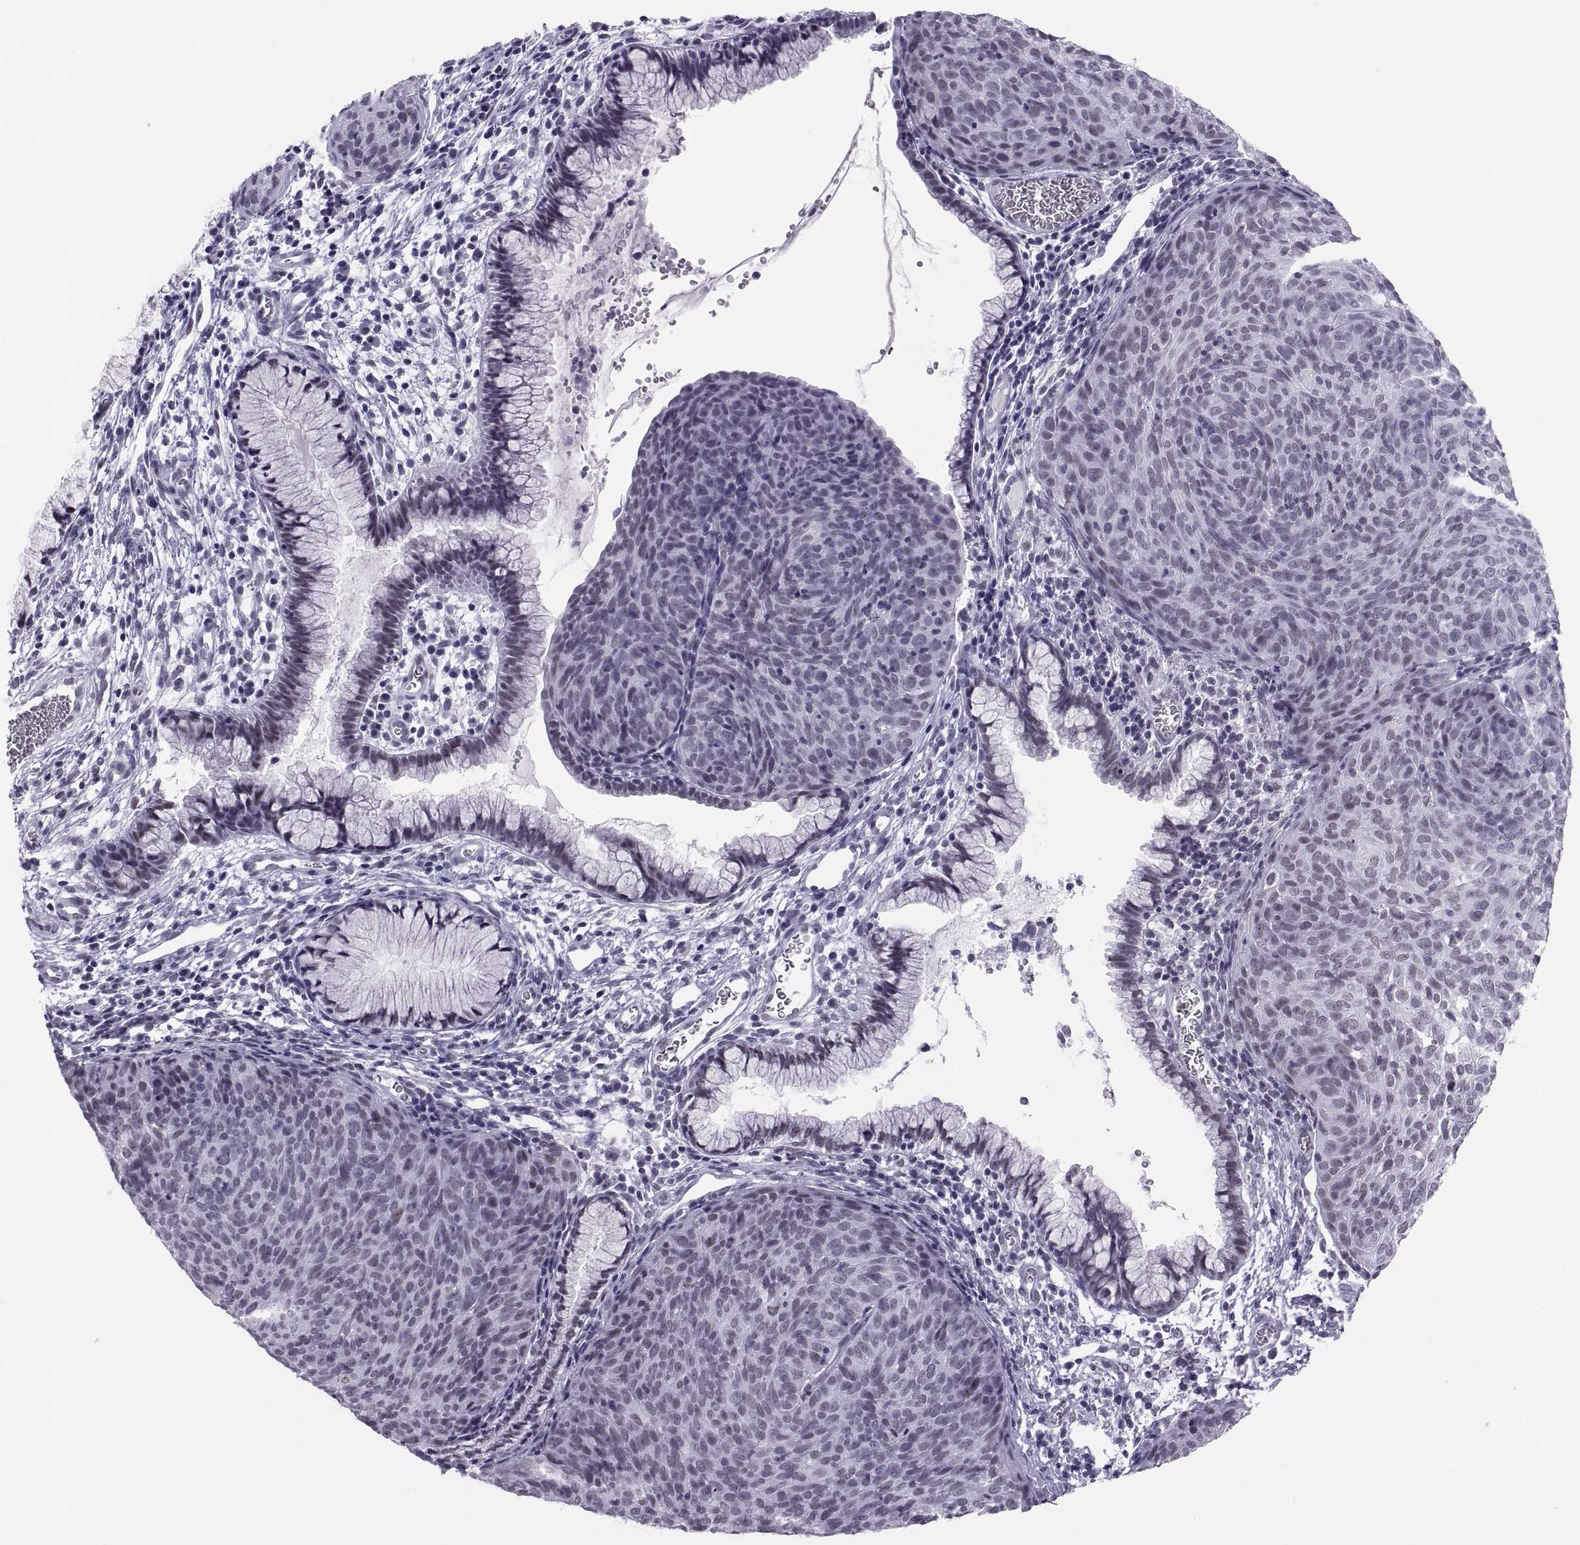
{"staining": {"intensity": "negative", "quantity": "none", "location": "none"}, "tissue": "cervical cancer", "cell_type": "Tumor cells", "image_type": "cancer", "snomed": [{"axis": "morphology", "description": "Squamous cell carcinoma, NOS"}, {"axis": "topography", "description": "Cervix"}], "caption": "DAB immunohistochemical staining of cervical cancer (squamous cell carcinoma) displays no significant positivity in tumor cells.", "gene": "NEUROD6", "patient": {"sex": "female", "age": 39}}